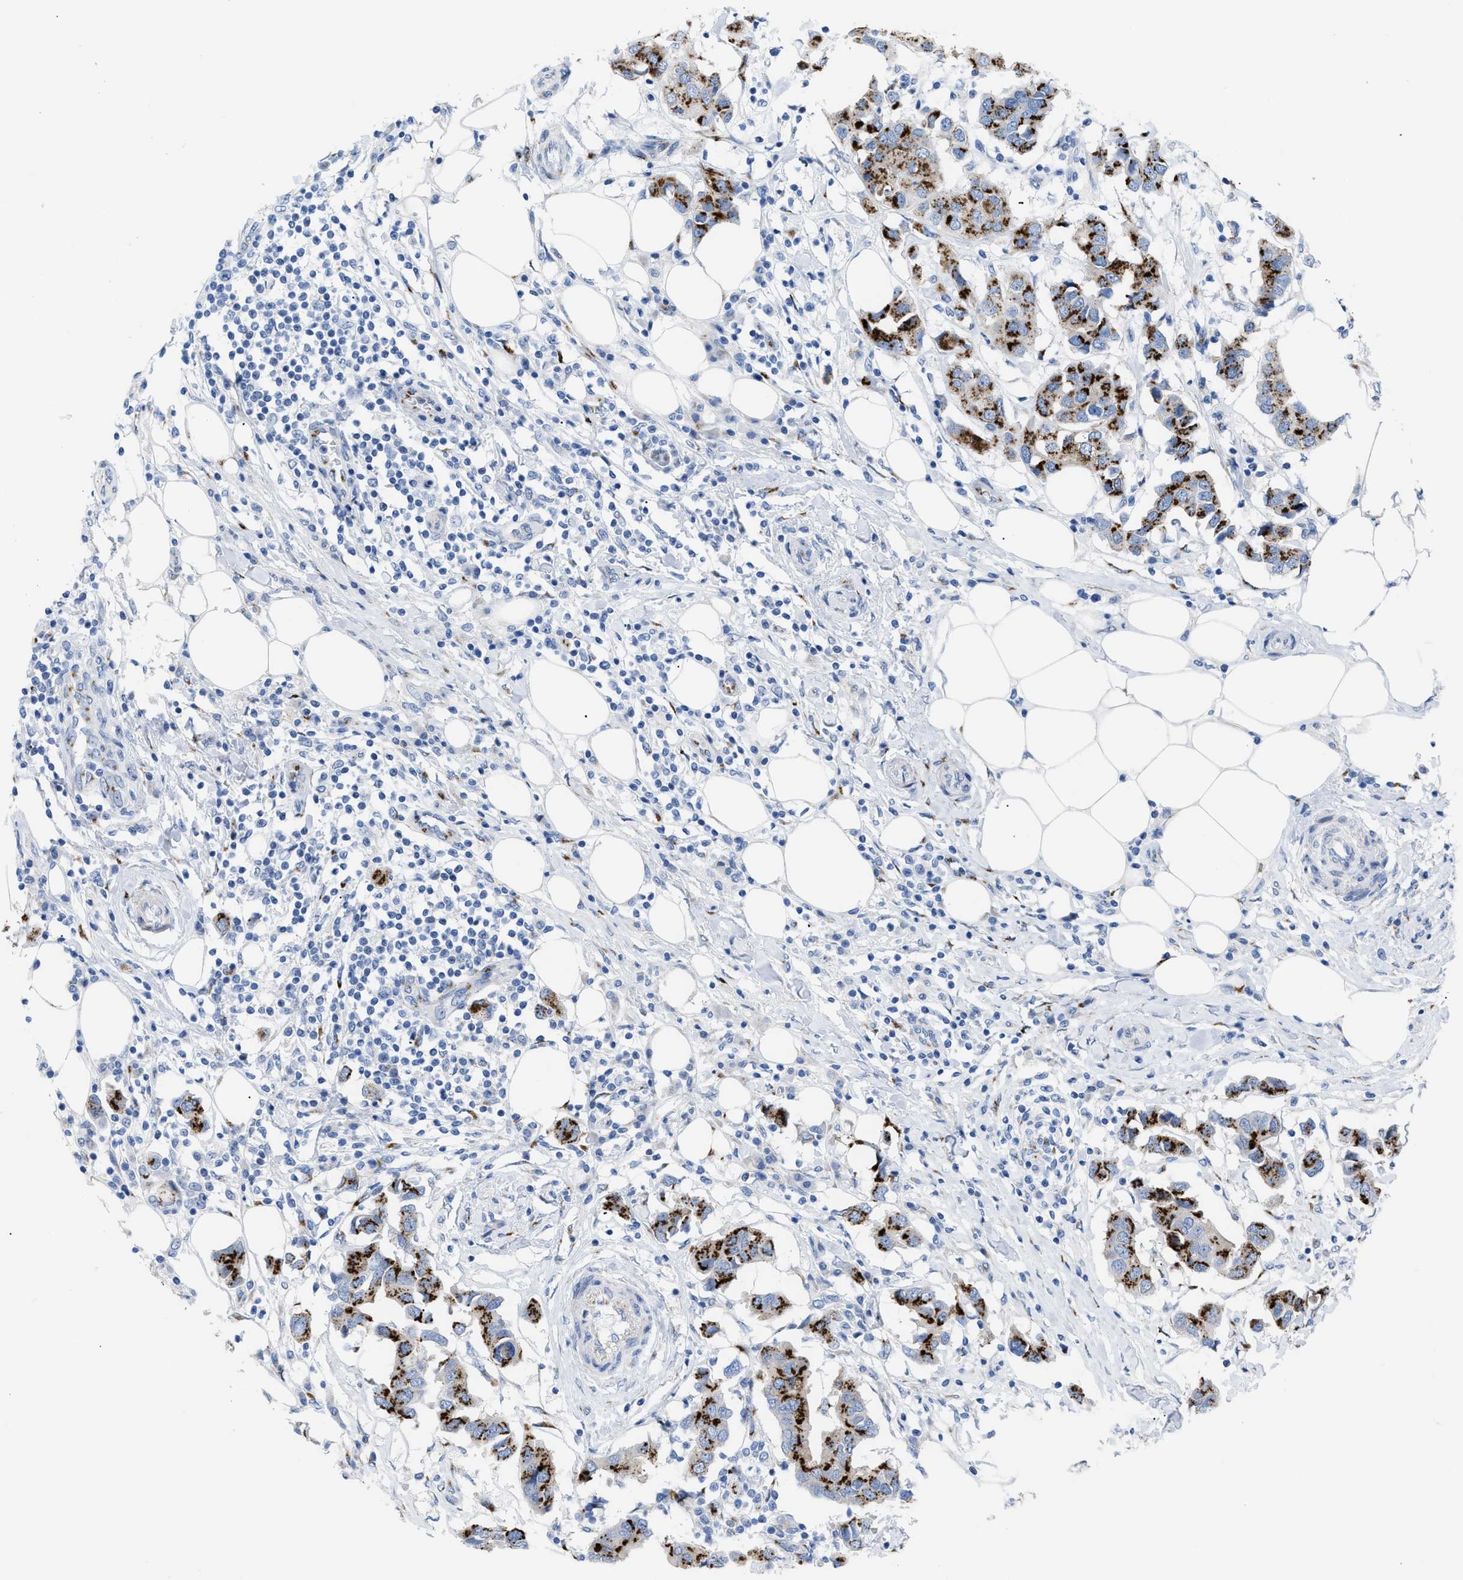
{"staining": {"intensity": "strong", "quantity": ">75%", "location": "cytoplasmic/membranous"}, "tissue": "breast cancer", "cell_type": "Tumor cells", "image_type": "cancer", "snomed": [{"axis": "morphology", "description": "Duct carcinoma"}, {"axis": "topography", "description": "Breast"}], "caption": "A photomicrograph of breast invasive ductal carcinoma stained for a protein demonstrates strong cytoplasmic/membranous brown staining in tumor cells.", "gene": "TMEM17", "patient": {"sex": "female", "age": 80}}